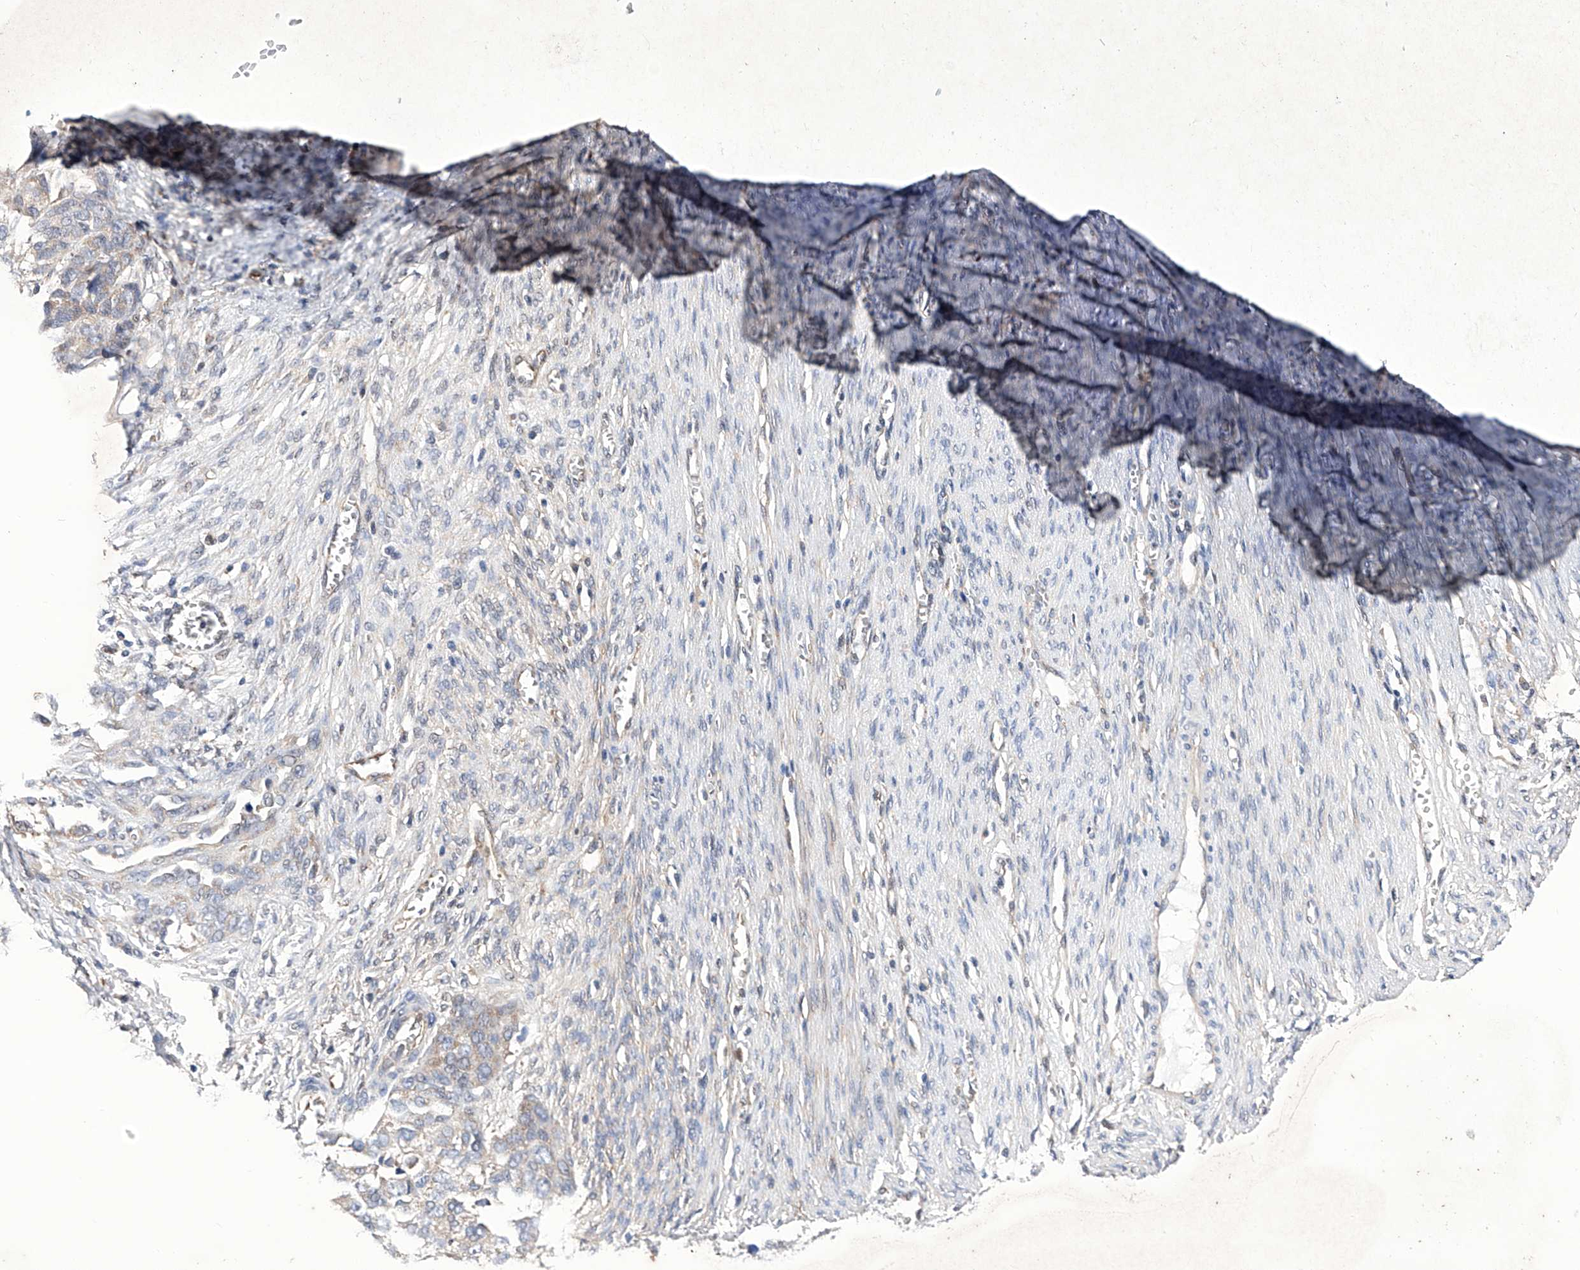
{"staining": {"intensity": "weak", "quantity": "<25%", "location": "cytoplasmic/membranous"}, "tissue": "ovarian cancer", "cell_type": "Tumor cells", "image_type": "cancer", "snomed": [{"axis": "morphology", "description": "Cystadenocarcinoma, serous, NOS"}, {"axis": "topography", "description": "Ovary"}], "caption": "A high-resolution image shows immunohistochemistry staining of ovarian cancer, which reveals no significant positivity in tumor cells.", "gene": "KTI12", "patient": {"sex": "female", "age": 44}}